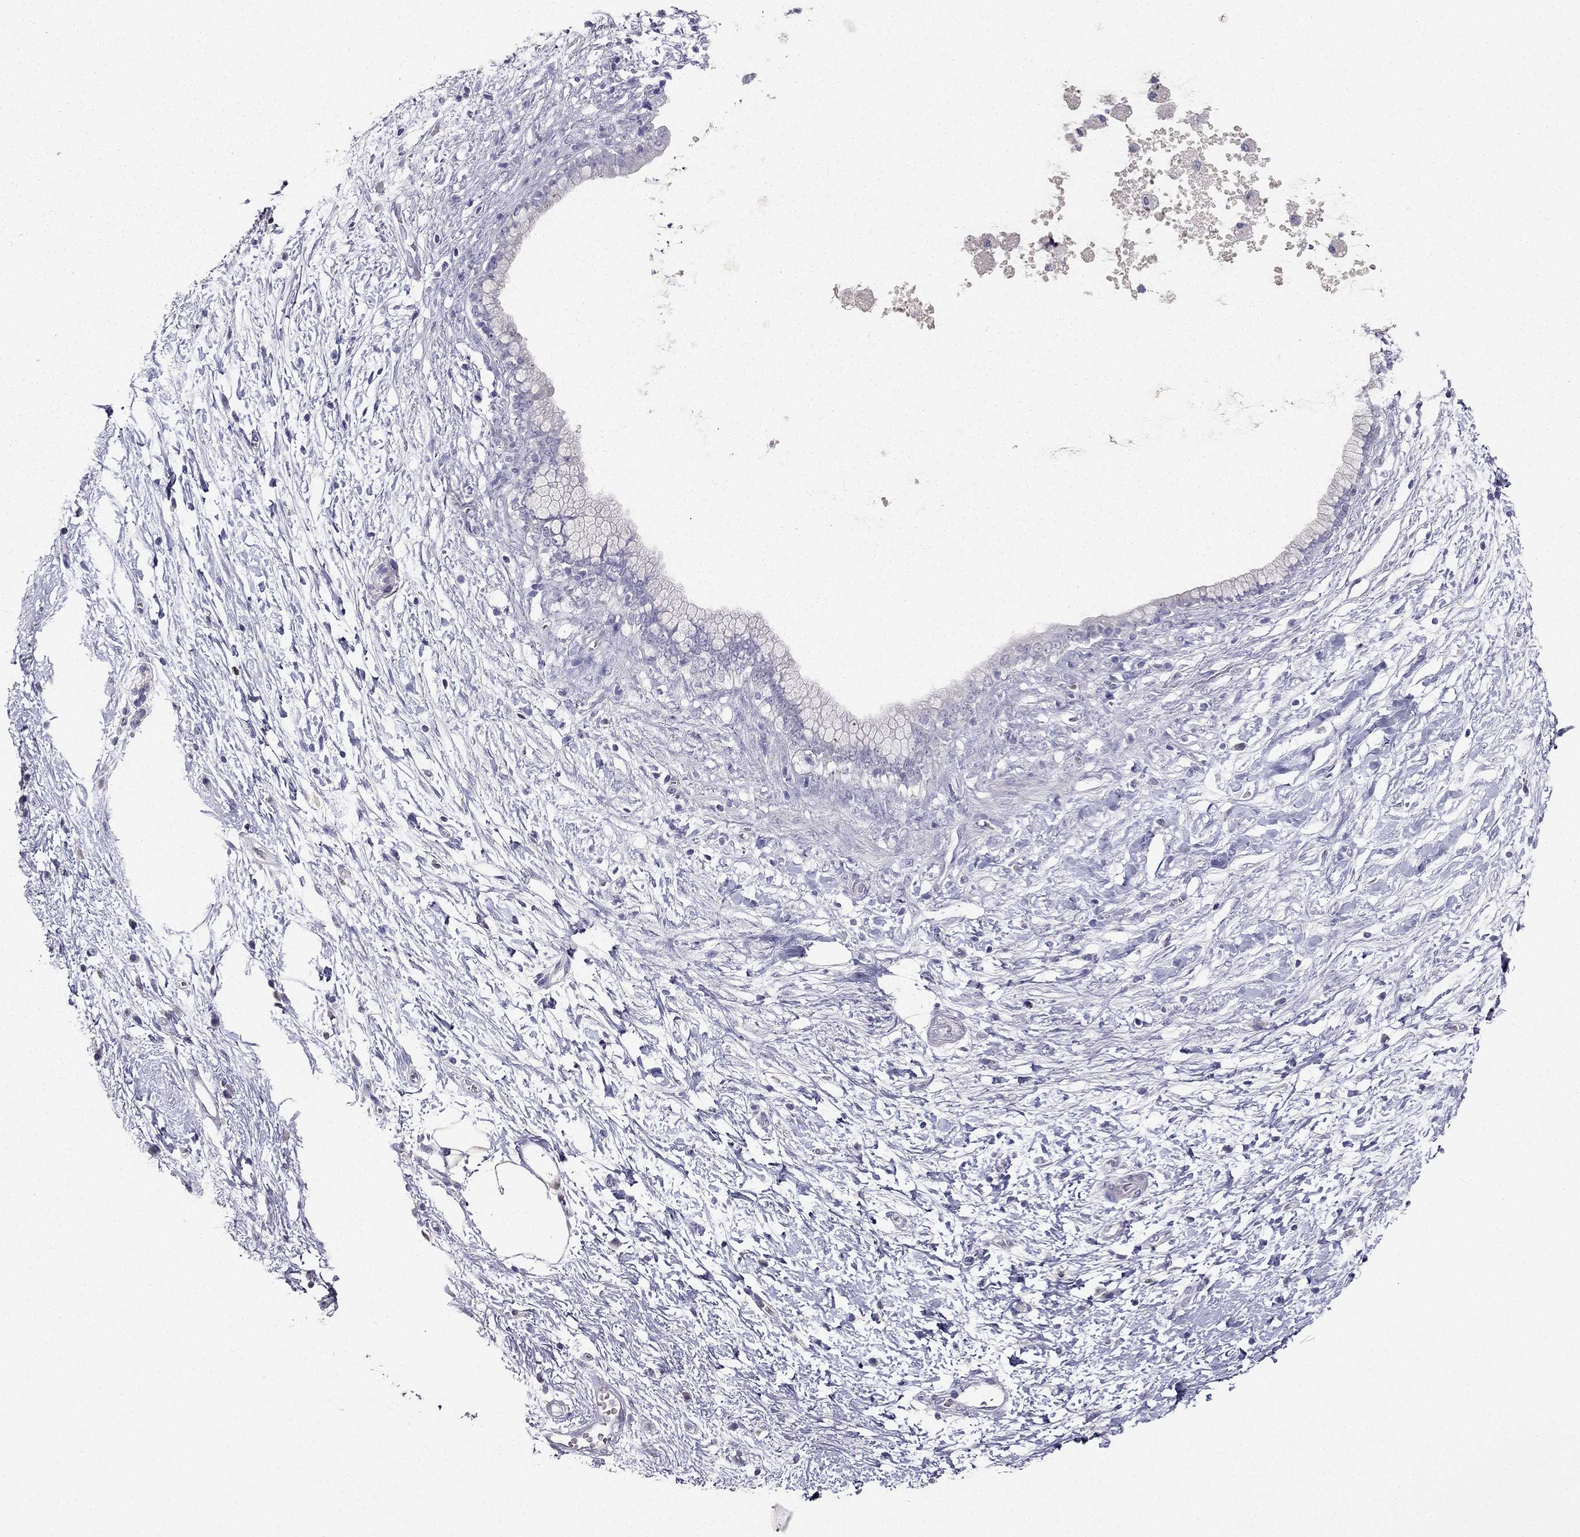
{"staining": {"intensity": "negative", "quantity": "none", "location": "none"}, "tissue": "pancreatic cancer", "cell_type": "Tumor cells", "image_type": "cancer", "snomed": [{"axis": "morphology", "description": "Adenocarcinoma, NOS"}, {"axis": "topography", "description": "Pancreas"}], "caption": "High power microscopy photomicrograph of an IHC image of pancreatic adenocarcinoma, revealing no significant expression in tumor cells. The staining is performed using DAB (3,3'-diaminobenzidine) brown chromogen with nuclei counter-stained in using hematoxylin.", "gene": "CALB2", "patient": {"sex": "female", "age": 72}}